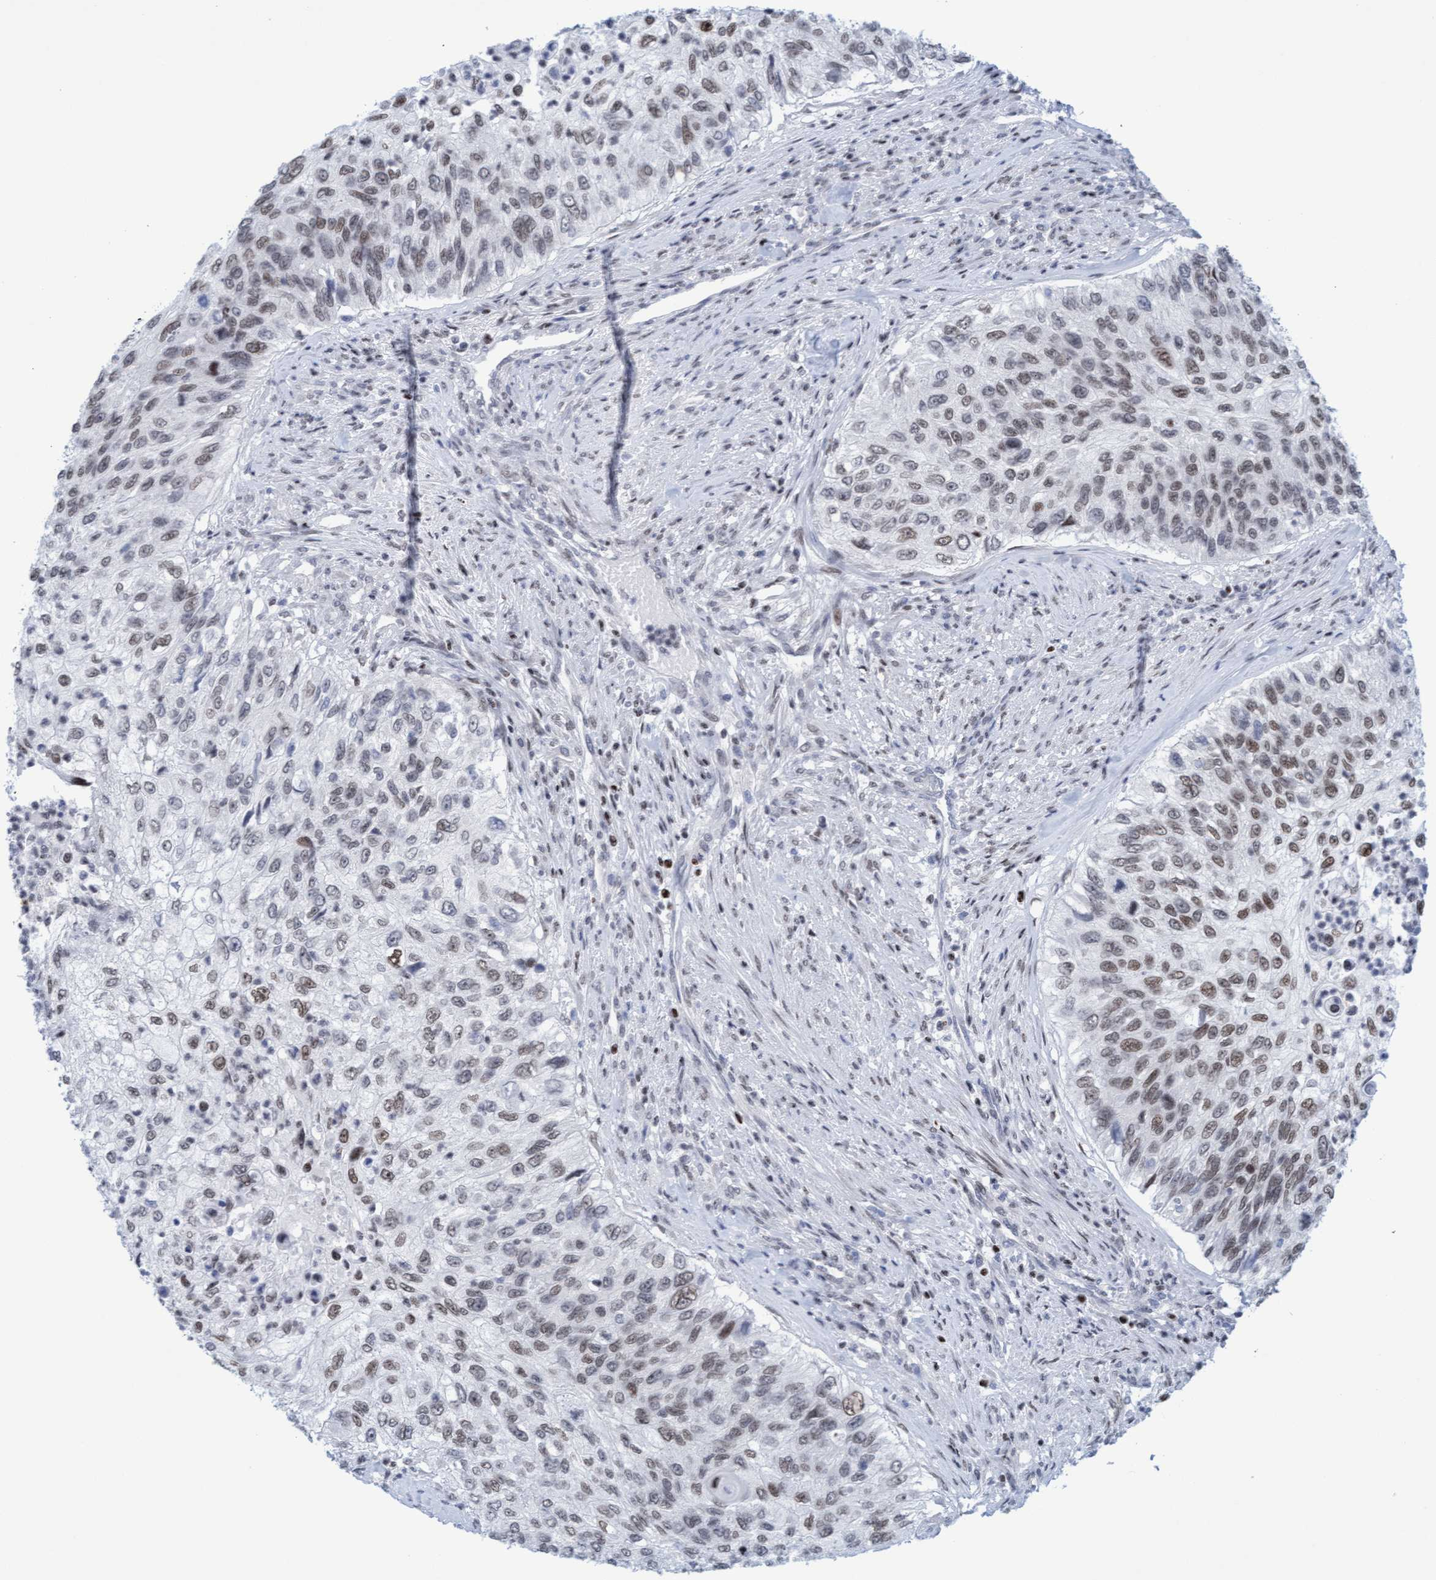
{"staining": {"intensity": "weak", "quantity": ">75%", "location": "nuclear"}, "tissue": "urothelial cancer", "cell_type": "Tumor cells", "image_type": "cancer", "snomed": [{"axis": "morphology", "description": "Urothelial carcinoma, High grade"}, {"axis": "topography", "description": "Urinary bladder"}], "caption": "DAB (3,3'-diaminobenzidine) immunohistochemical staining of urothelial cancer shows weak nuclear protein expression in about >75% of tumor cells. (DAB (3,3'-diaminobenzidine) IHC with brightfield microscopy, high magnification).", "gene": "GLRX2", "patient": {"sex": "female", "age": 60}}